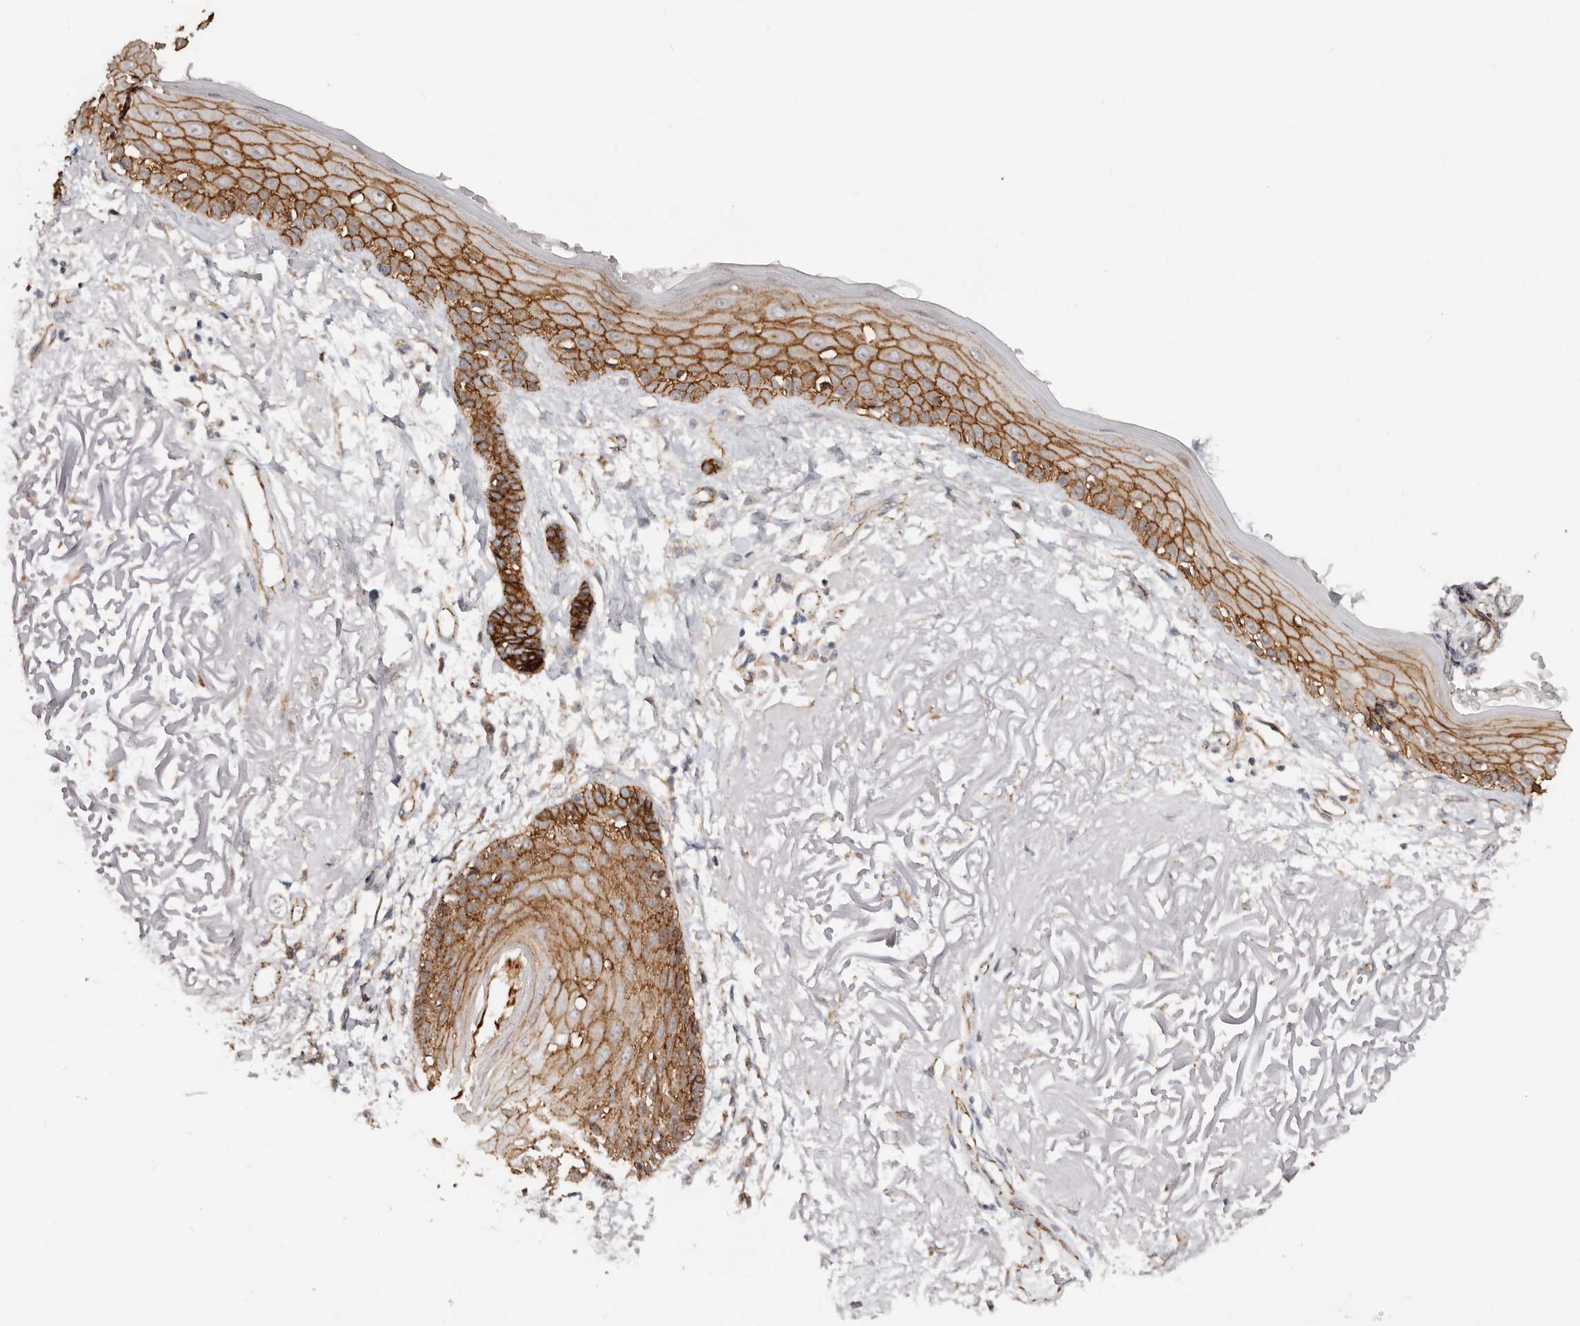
{"staining": {"intensity": "weak", "quantity": ">75%", "location": "cytoplasmic/membranous"}, "tissue": "skin", "cell_type": "Fibroblasts", "image_type": "normal", "snomed": [{"axis": "morphology", "description": "Normal tissue, NOS"}, {"axis": "topography", "description": "Skin"}, {"axis": "topography", "description": "Skeletal muscle"}], "caption": "High-magnification brightfield microscopy of benign skin stained with DAB (brown) and counterstained with hematoxylin (blue). fibroblasts exhibit weak cytoplasmic/membranous positivity is seen in approximately>75% of cells. Nuclei are stained in blue.", "gene": "CTNNB1", "patient": {"sex": "male", "age": 83}}